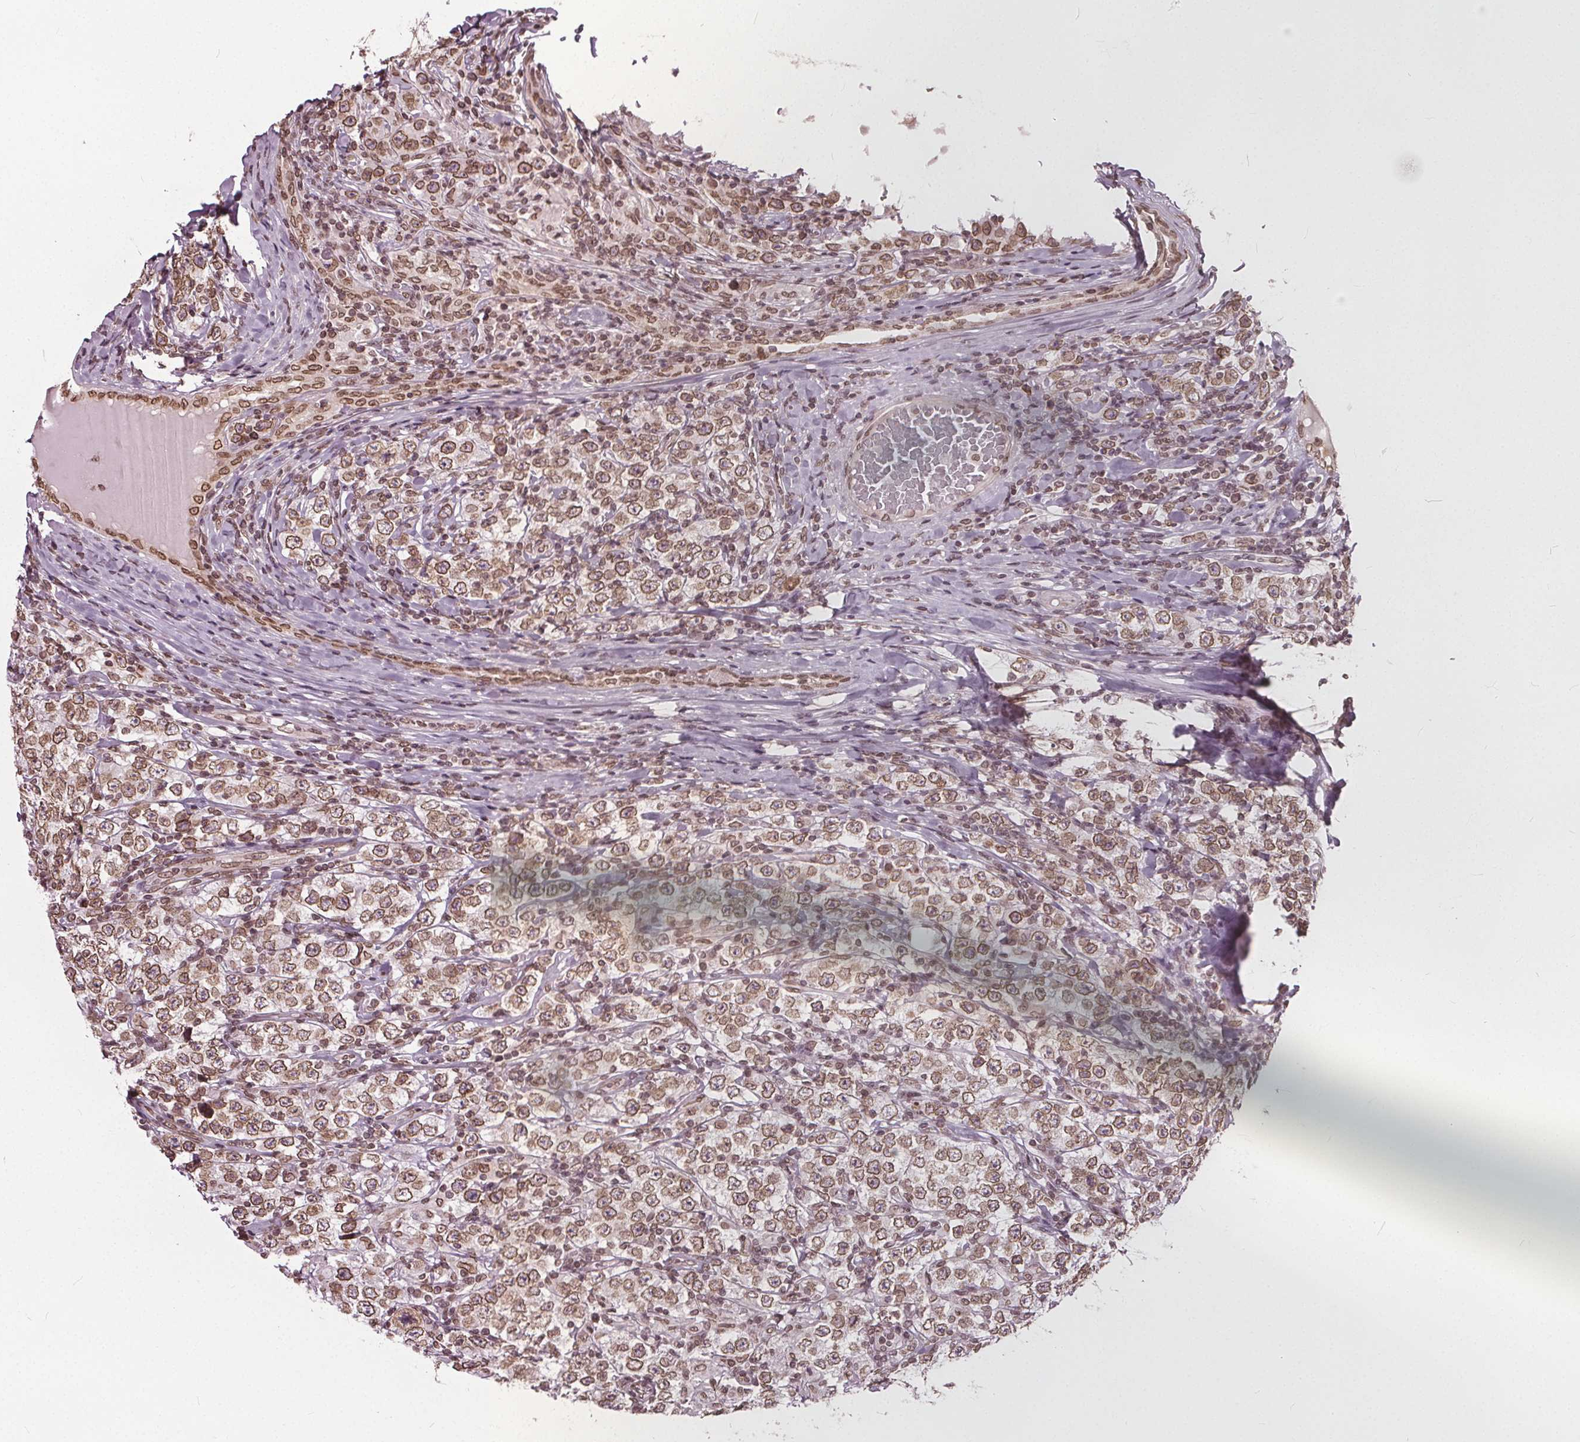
{"staining": {"intensity": "moderate", "quantity": ">75%", "location": "cytoplasmic/membranous,nuclear"}, "tissue": "testis cancer", "cell_type": "Tumor cells", "image_type": "cancer", "snomed": [{"axis": "morphology", "description": "Seminoma, NOS"}, {"axis": "morphology", "description": "Carcinoma, Embryonal, NOS"}, {"axis": "topography", "description": "Testis"}], "caption": "Tumor cells exhibit medium levels of moderate cytoplasmic/membranous and nuclear staining in approximately >75% of cells in embryonal carcinoma (testis).", "gene": "TTC39C", "patient": {"sex": "male", "age": 41}}